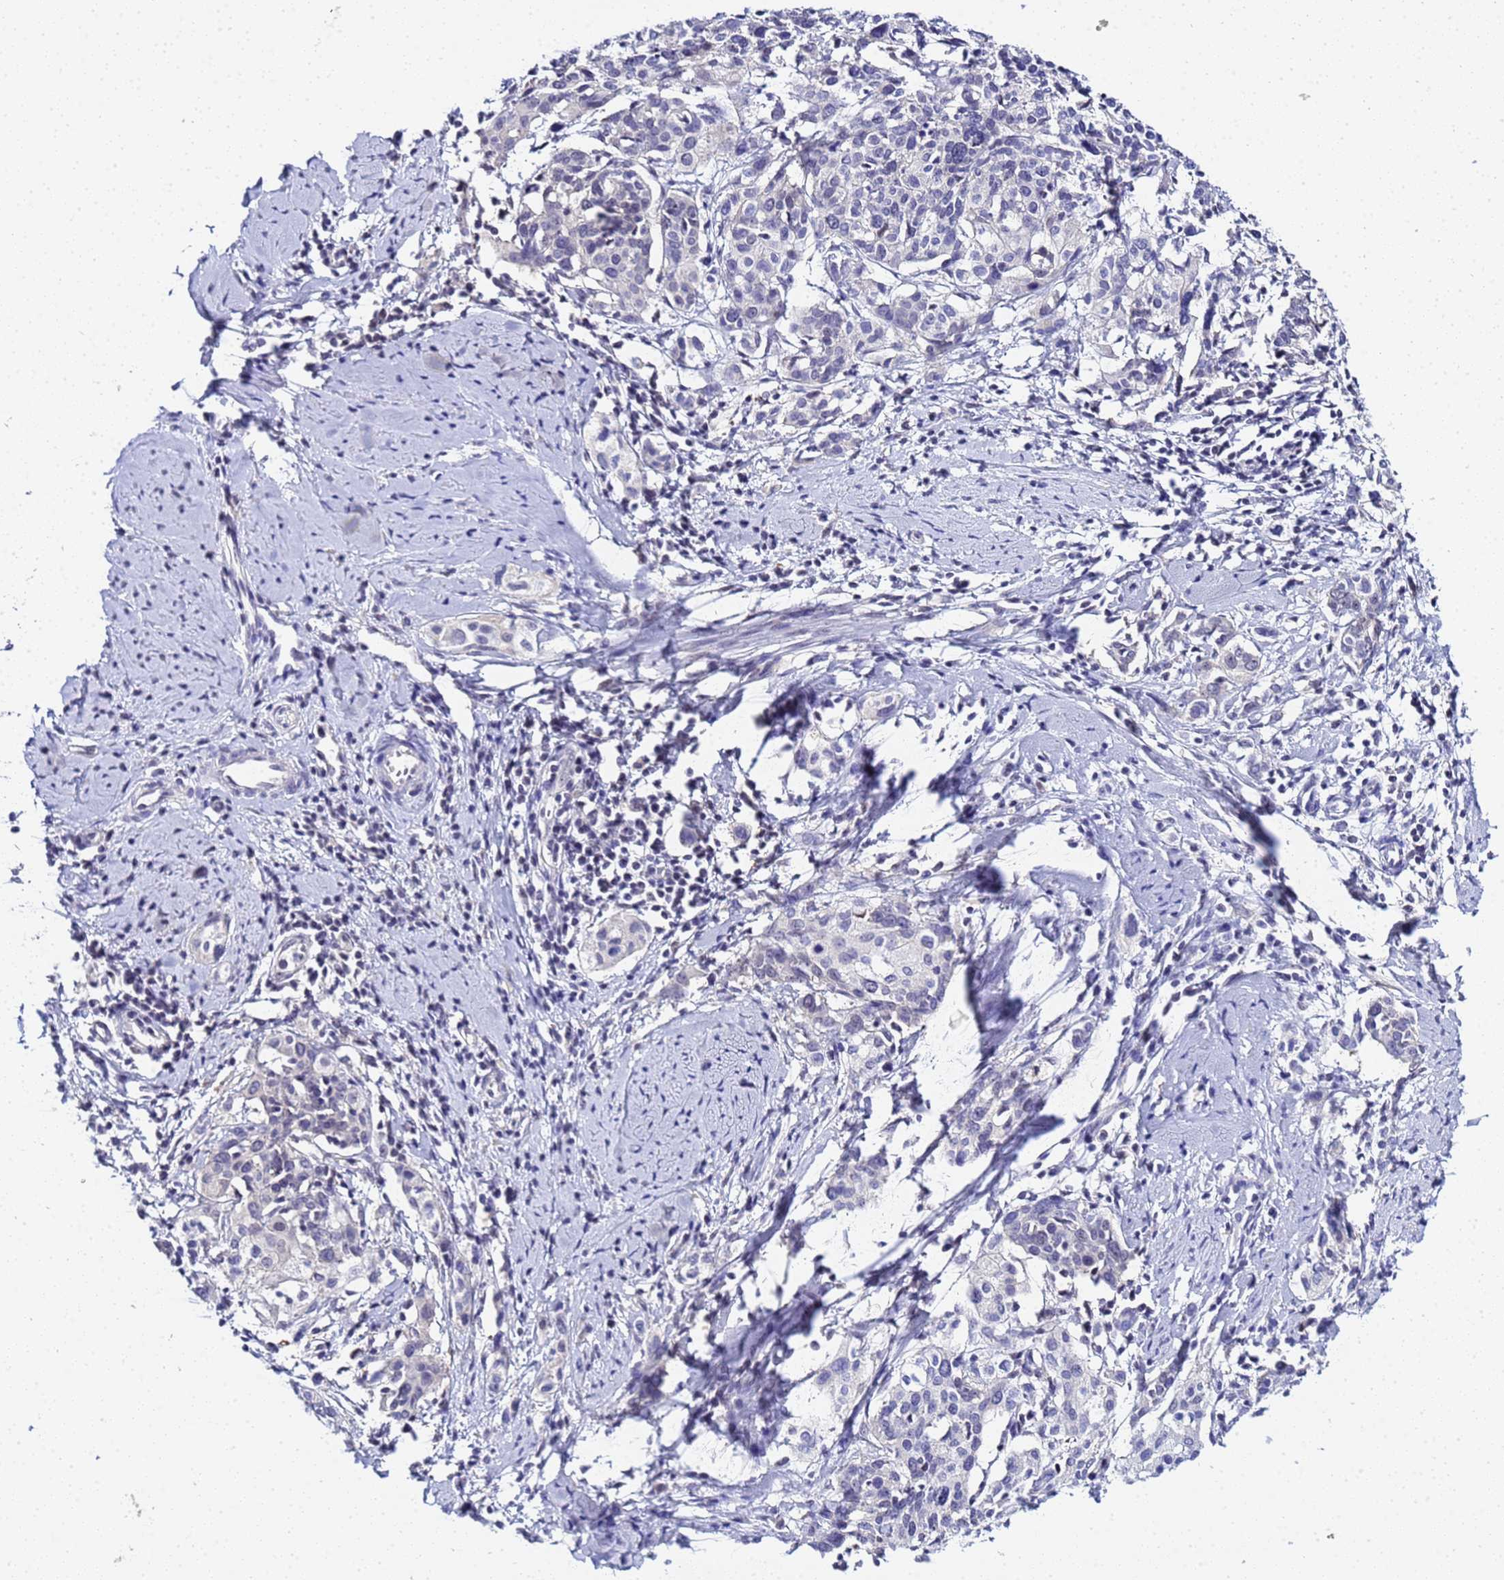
{"staining": {"intensity": "negative", "quantity": "none", "location": "none"}, "tissue": "cervical cancer", "cell_type": "Tumor cells", "image_type": "cancer", "snomed": [{"axis": "morphology", "description": "Squamous cell carcinoma, NOS"}, {"axis": "topography", "description": "Cervix"}], "caption": "Tumor cells show no significant positivity in cervical cancer (squamous cell carcinoma).", "gene": "ACTL6B", "patient": {"sex": "female", "age": 44}}